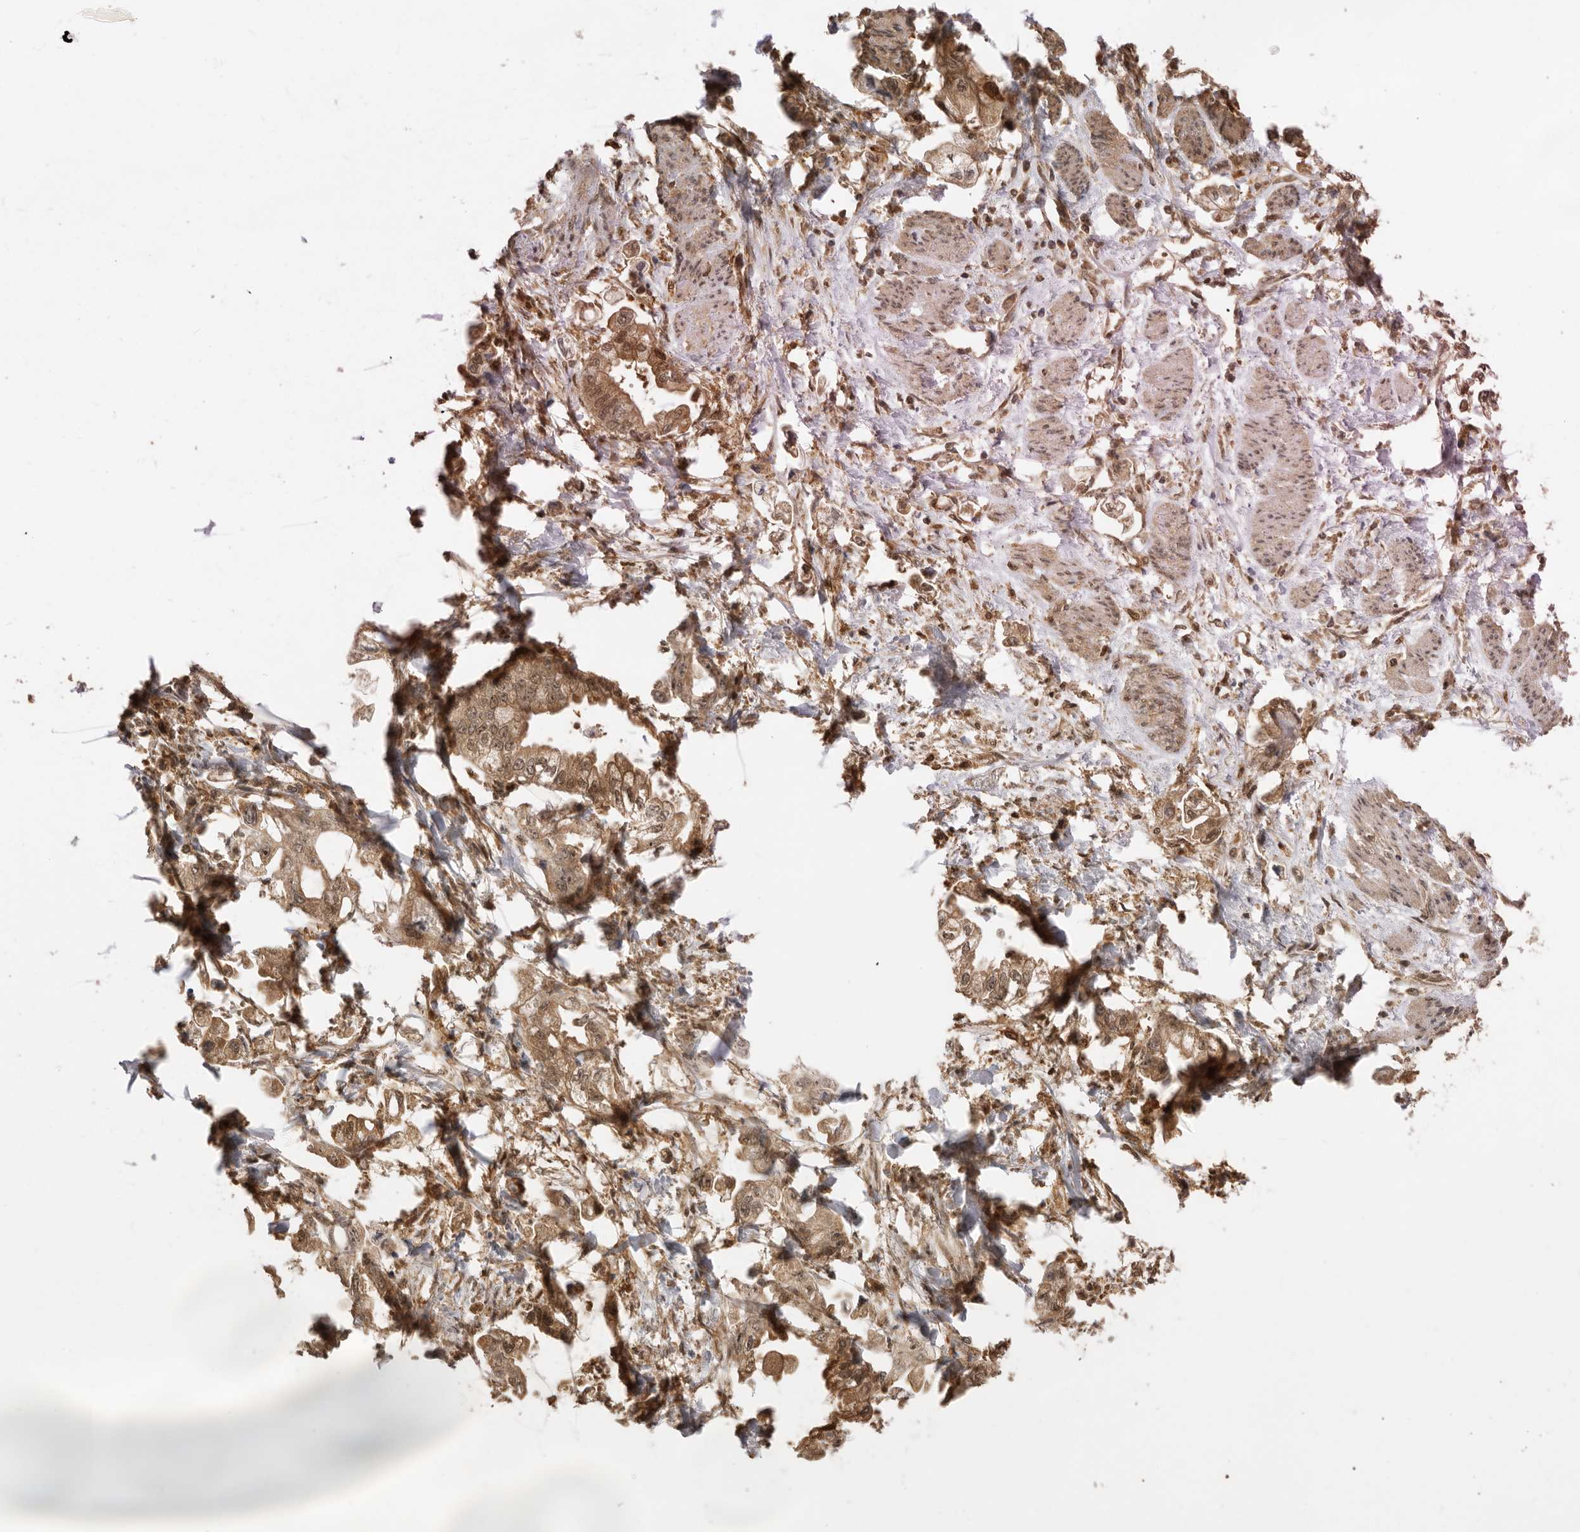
{"staining": {"intensity": "moderate", "quantity": ">75%", "location": "cytoplasmic/membranous,nuclear"}, "tissue": "stomach cancer", "cell_type": "Tumor cells", "image_type": "cancer", "snomed": [{"axis": "morphology", "description": "Adenocarcinoma, NOS"}, {"axis": "topography", "description": "Stomach"}], "caption": "Protein analysis of stomach cancer (adenocarcinoma) tissue exhibits moderate cytoplasmic/membranous and nuclear staining in about >75% of tumor cells.", "gene": "ADPRS", "patient": {"sex": "male", "age": 62}}